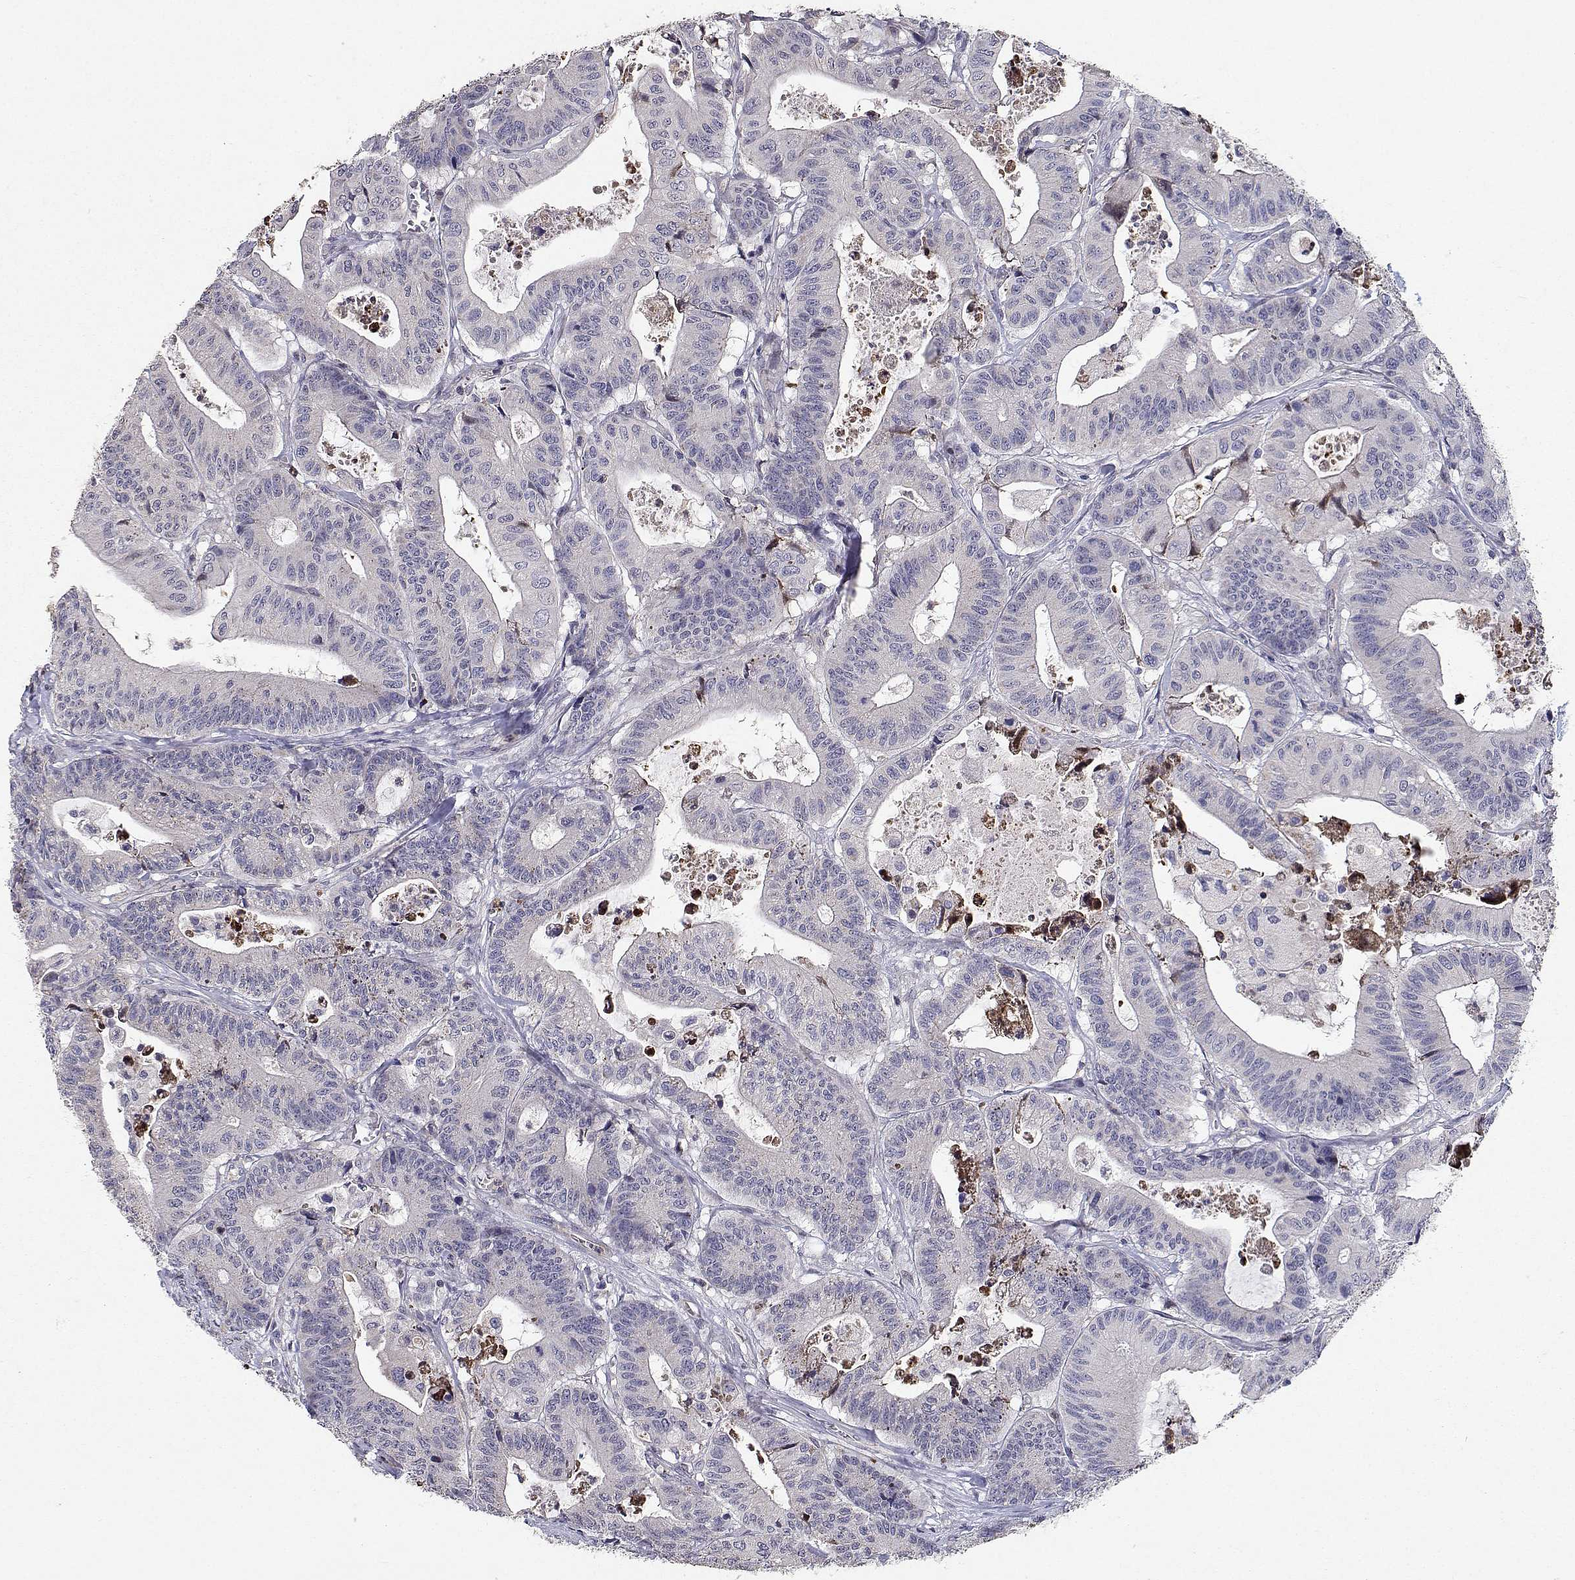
{"staining": {"intensity": "negative", "quantity": "none", "location": "none"}, "tissue": "colorectal cancer", "cell_type": "Tumor cells", "image_type": "cancer", "snomed": [{"axis": "morphology", "description": "Adenocarcinoma, NOS"}, {"axis": "topography", "description": "Colon"}], "caption": "This is an immunohistochemistry (IHC) photomicrograph of human colorectal cancer. There is no expression in tumor cells.", "gene": "RBPJL", "patient": {"sex": "female", "age": 84}}